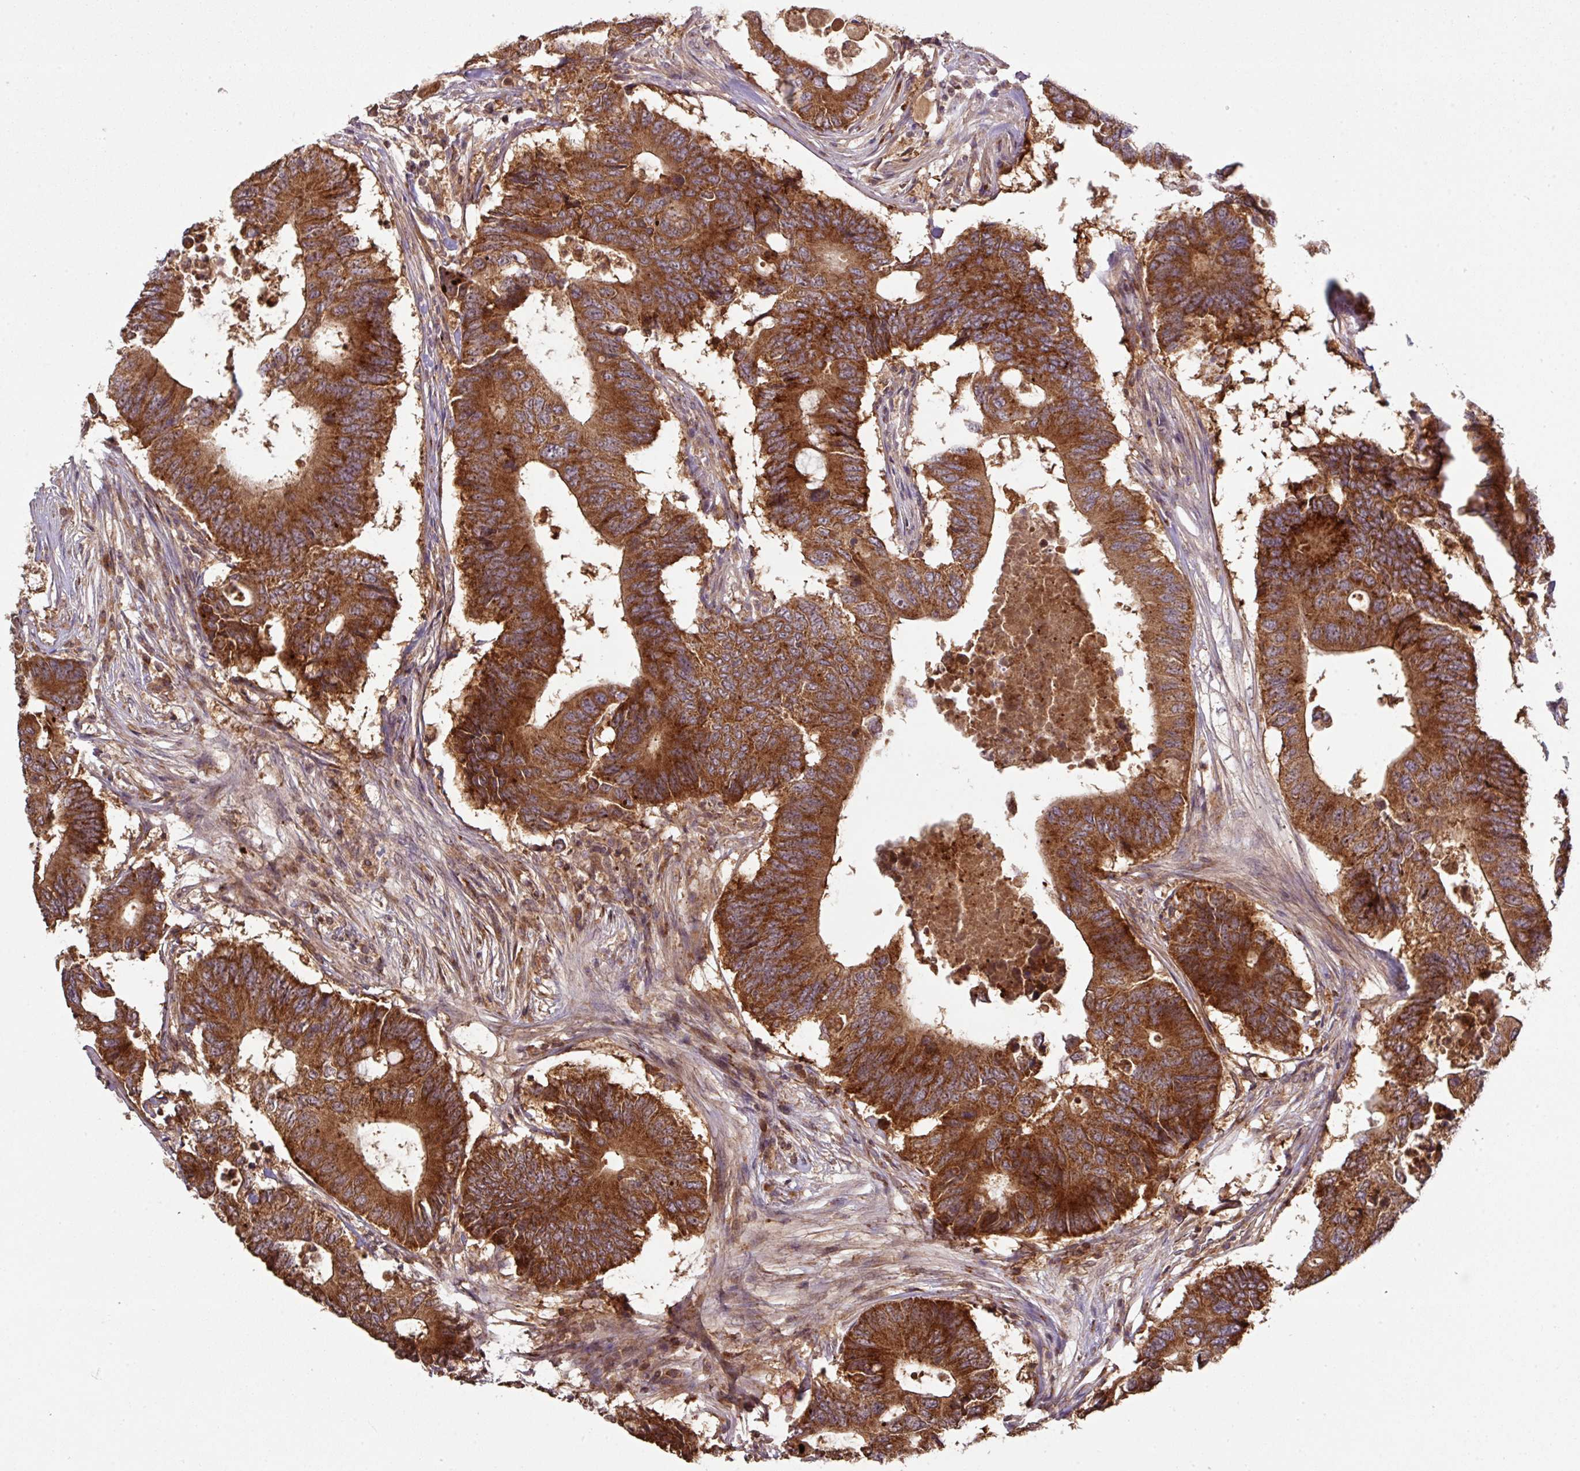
{"staining": {"intensity": "strong", "quantity": ">75%", "location": "cytoplasmic/membranous"}, "tissue": "colorectal cancer", "cell_type": "Tumor cells", "image_type": "cancer", "snomed": [{"axis": "morphology", "description": "Adenocarcinoma, NOS"}, {"axis": "topography", "description": "Colon"}], "caption": "Tumor cells show high levels of strong cytoplasmic/membranous staining in approximately >75% of cells in human colorectal cancer (adenocarcinoma). (DAB (3,3'-diaminobenzidine) IHC, brown staining for protein, blue staining for nuclei).", "gene": "MRRF", "patient": {"sex": "male", "age": 71}}